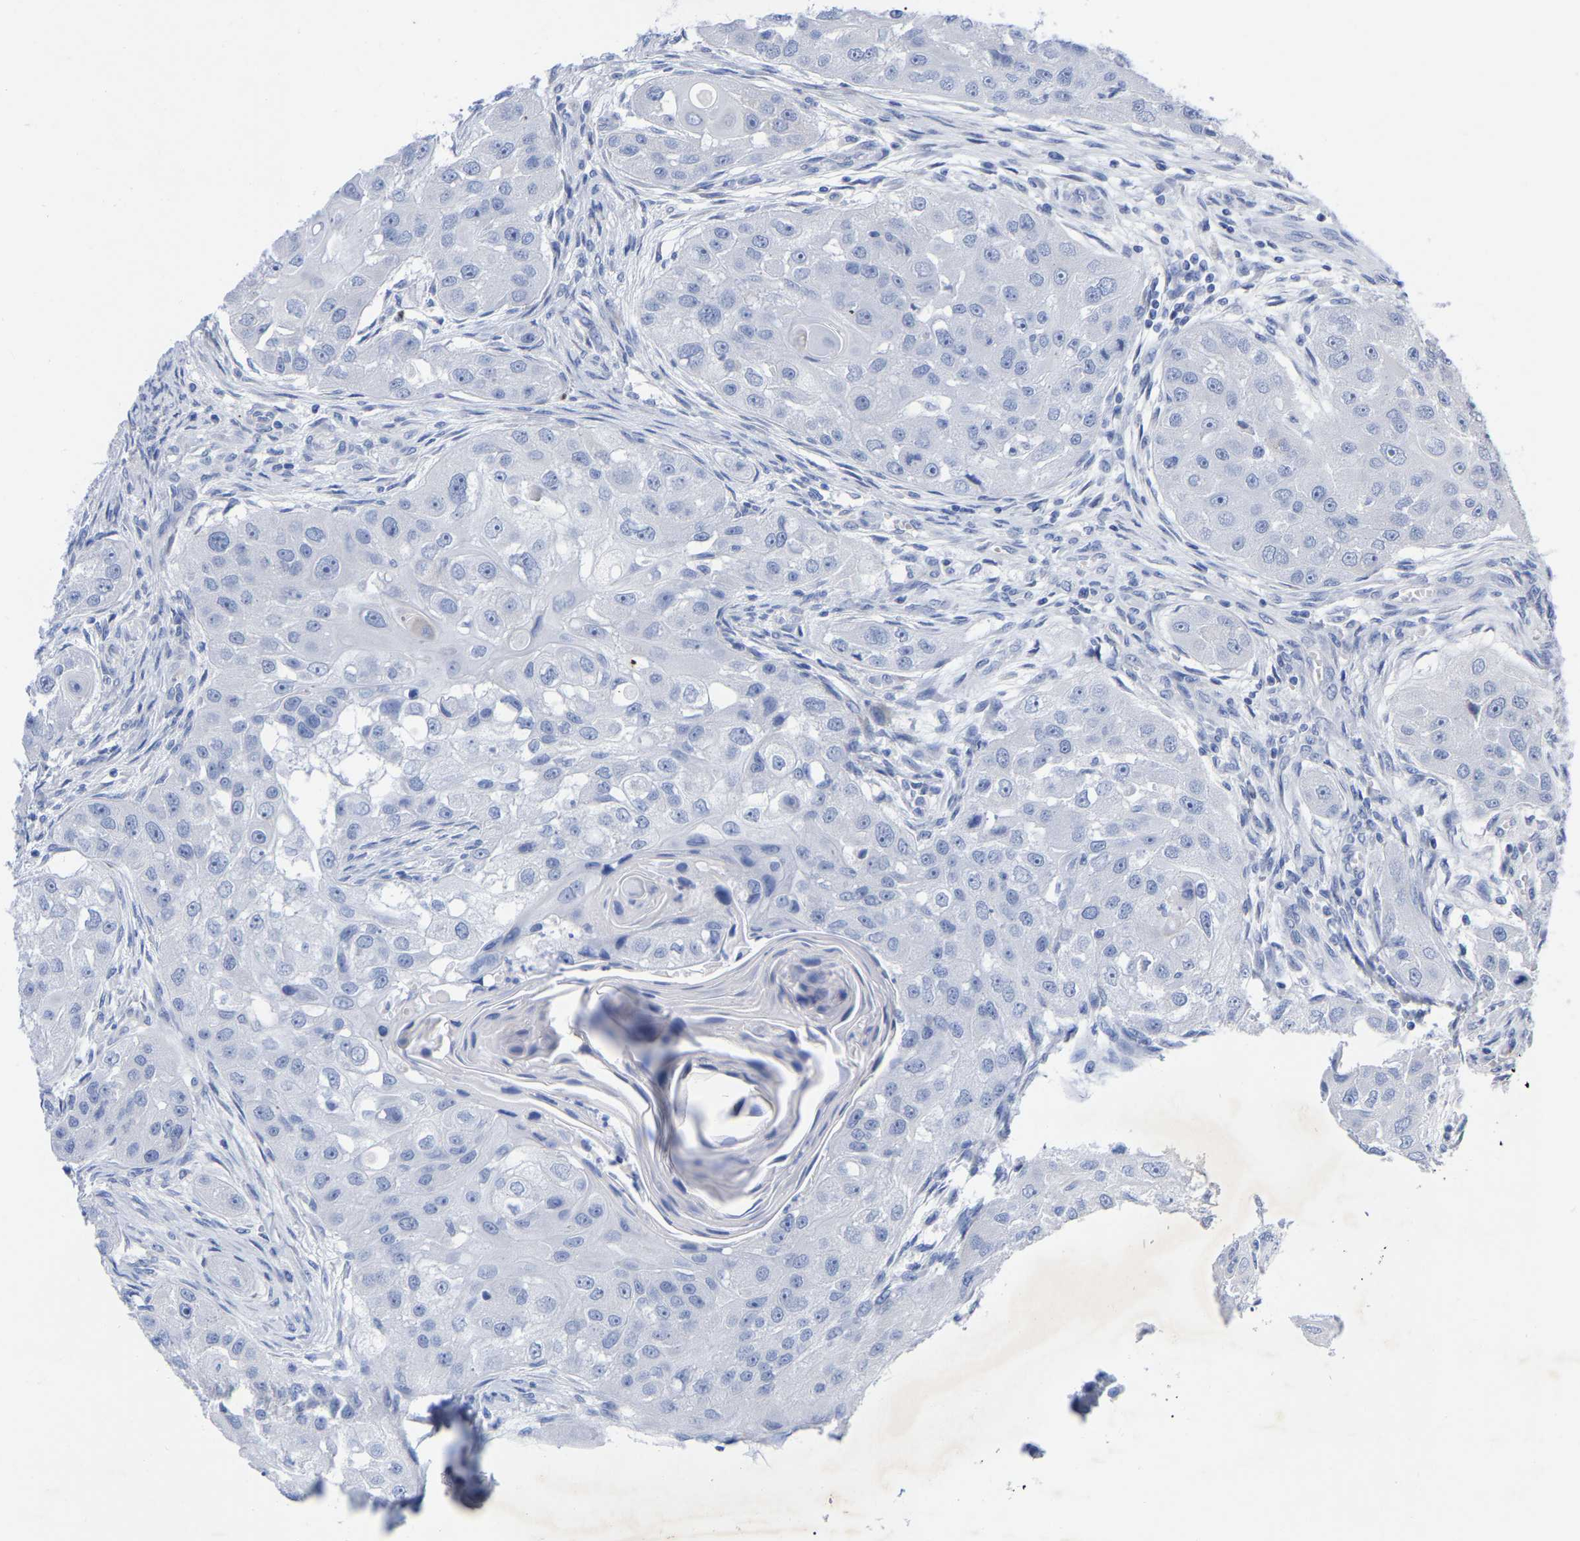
{"staining": {"intensity": "negative", "quantity": "none", "location": "none"}, "tissue": "head and neck cancer", "cell_type": "Tumor cells", "image_type": "cancer", "snomed": [{"axis": "morphology", "description": "Normal tissue, NOS"}, {"axis": "morphology", "description": "Squamous cell carcinoma, NOS"}, {"axis": "topography", "description": "Skeletal muscle"}, {"axis": "topography", "description": "Head-Neck"}], "caption": "The IHC micrograph has no significant positivity in tumor cells of head and neck cancer tissue.", "gene": "HAPLN1", "patient": {"sex": "male", "age": 51}}